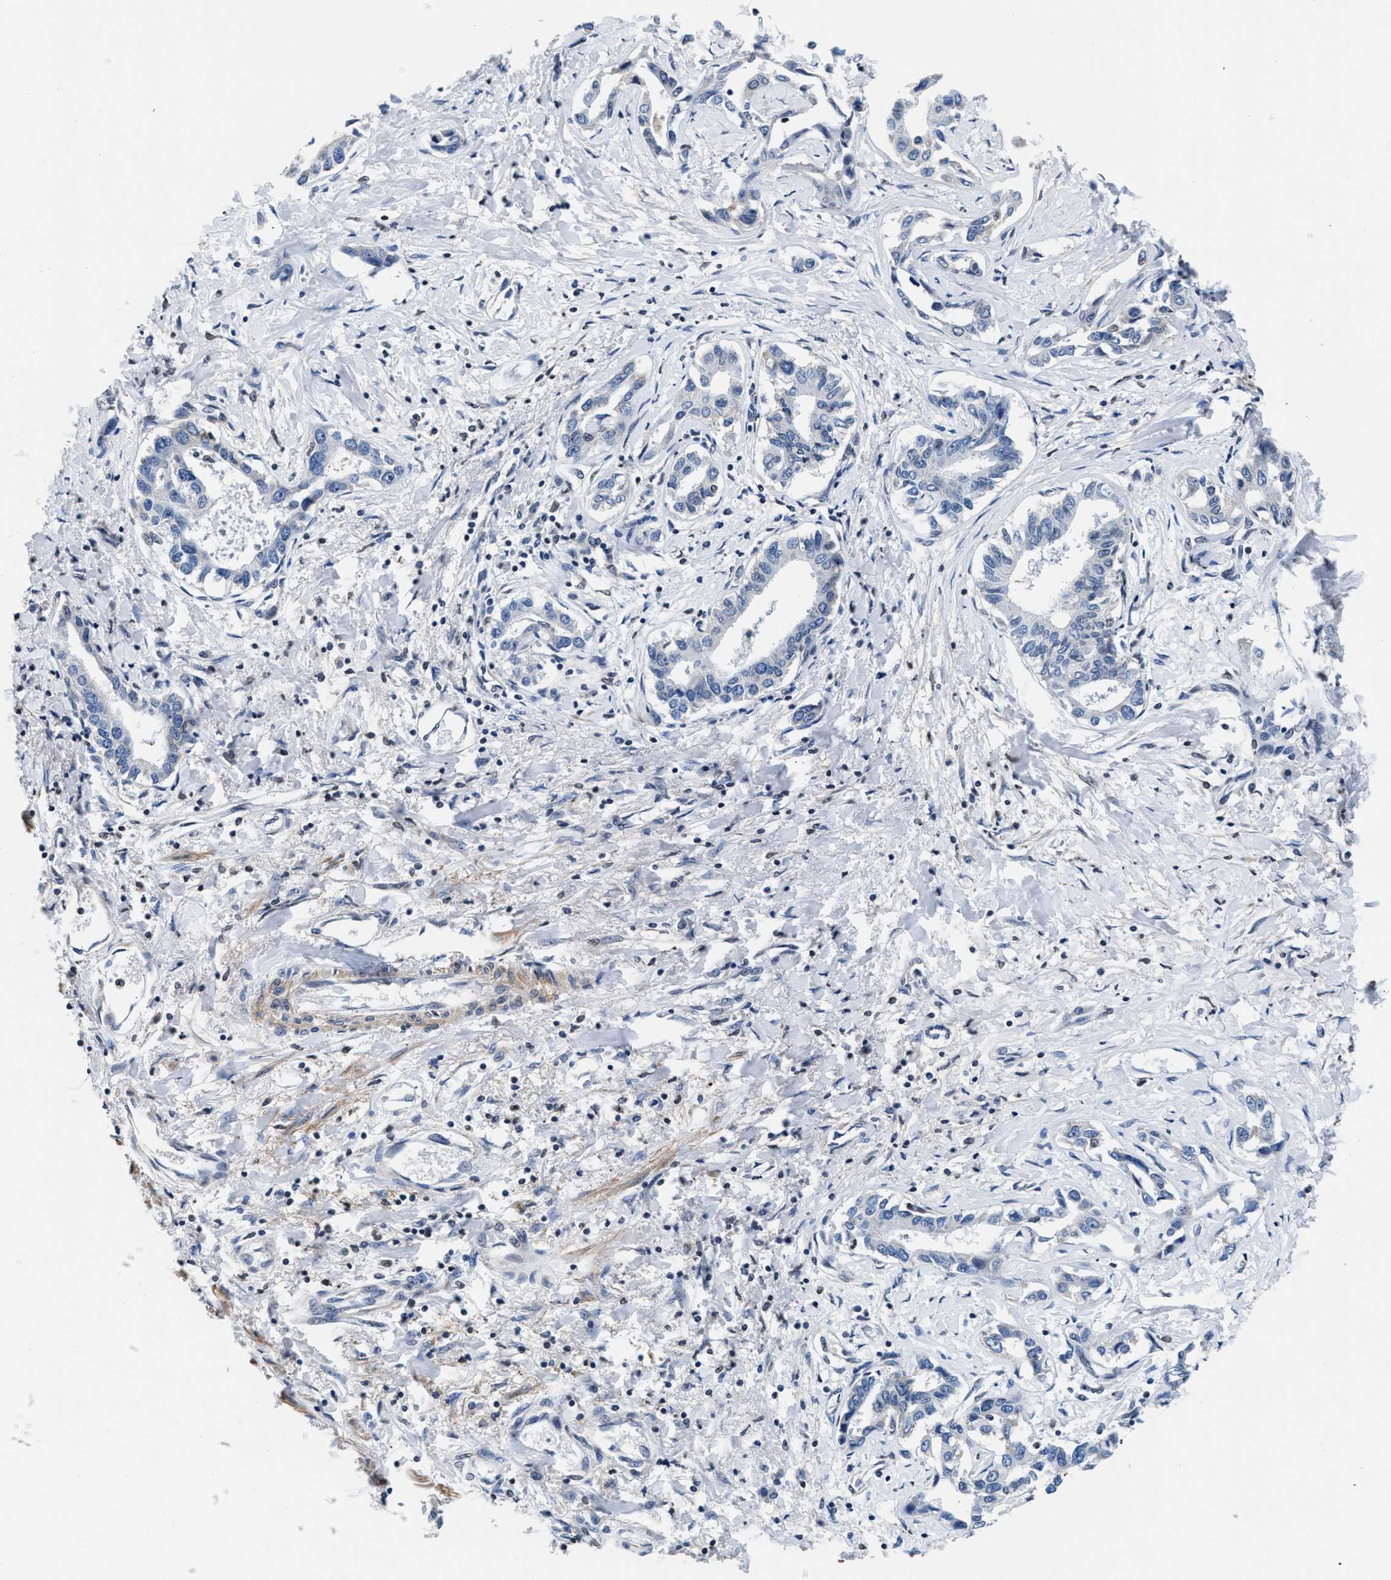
{"staining": {"intensity": "negative", "quantity": "none", "location": "none"}, "tissue": "liver cancer", "cell_type": "Tumor cells", "image_type": "cancer", "snomed": [{"axis": "morphology", "description": "Cholangiocarcinoma"}, {"axis": "topography", "description": "Liver"}], "caption": "The photomicrograph exhibits no staining of tumor cells in cholangiocarcinoma (liver).", "gene": "MYH3", "patient": {"sex": "male", "age": 59}}